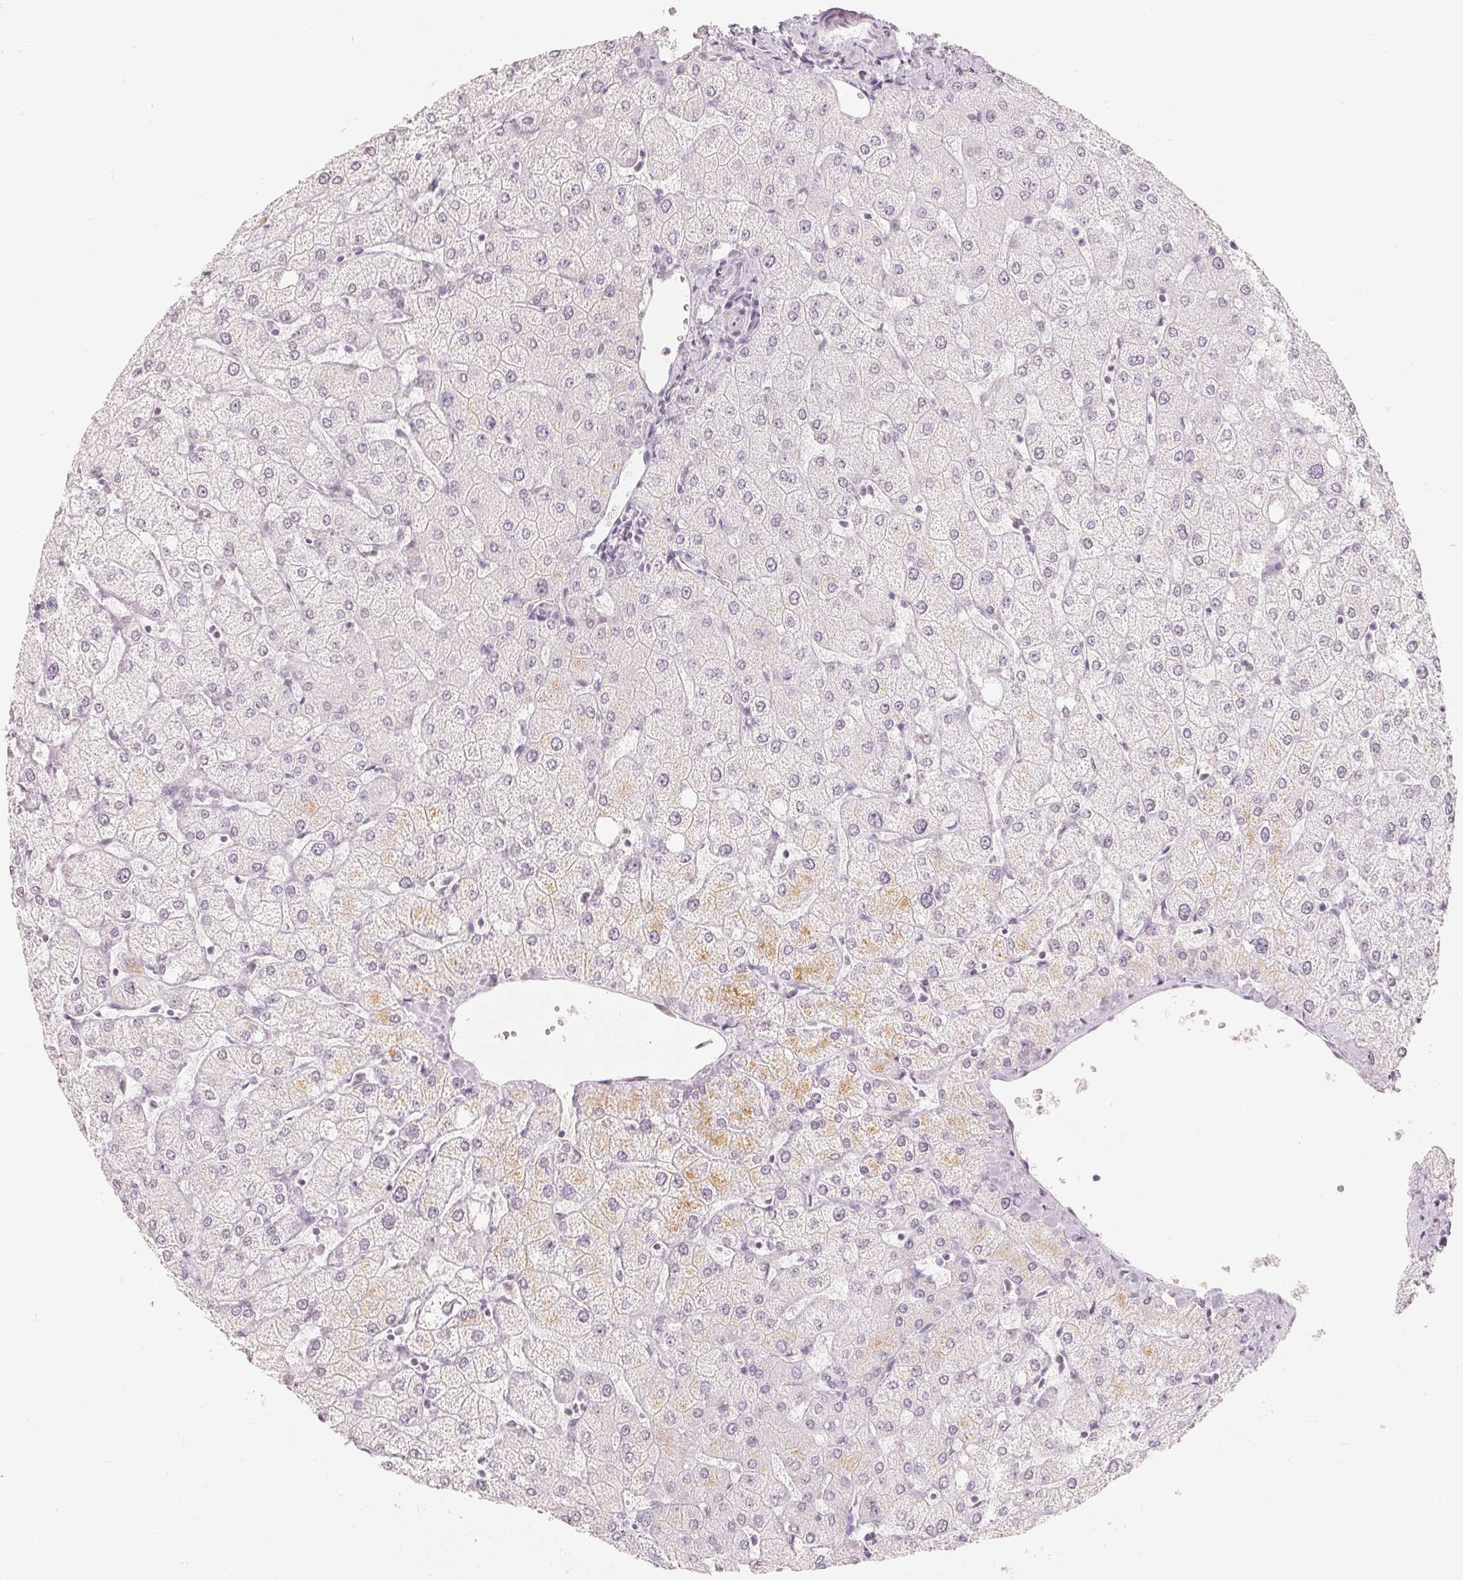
{"staining": {"intensity": "negative", "quantity": "none", "location": "none"}, "tissue": "liver", "cell_type": "Cholangiocytes", "image_type": "normal", "snomed": [{"axis": "morphology", "description": "Normal tissue, NOS"}, {"axis": "topography", "description": "Liver"}], "caption": "This is a histopathology image of IHC staining of benign liver, which shows no expression in cholangiocytes.", "gene": "SLC22A8", "patient": {"sex": "female", "age": 54}}